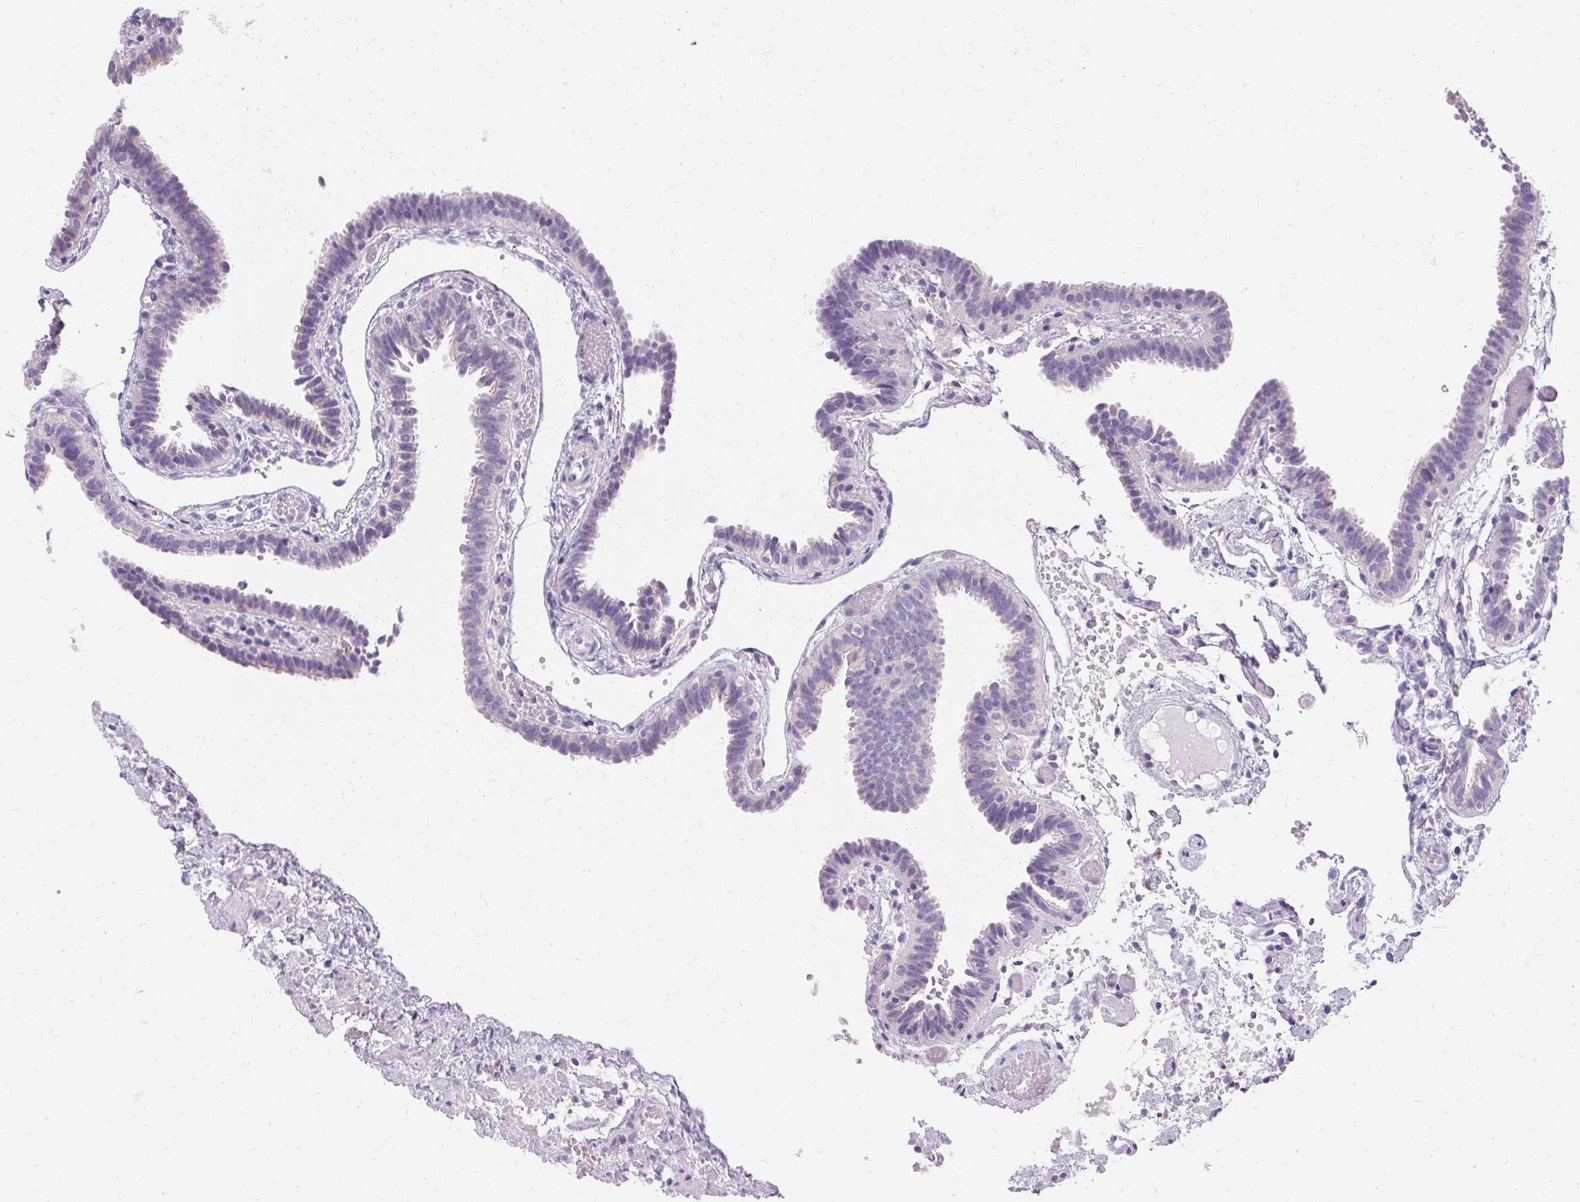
{"staining": {"intensity": "negative", "quantity": "none", "location": "none"}, "tissue": "fallopian tube", "cell_type": "Glandular cells", "image_type": "normal", "snomed": [{"axis": "morphology", "description": "Normal tissue, NOS"}, {"axis": "topography", "description": "Fallopian tube"}], "caption": "IHC photomicrograph of benign fallopian tube: fallopian tube stained with DAB reveals no significant protein staining in glandular cells.", "gene": "ASGR2", "patient": {"sex": "female", "age": 37}}